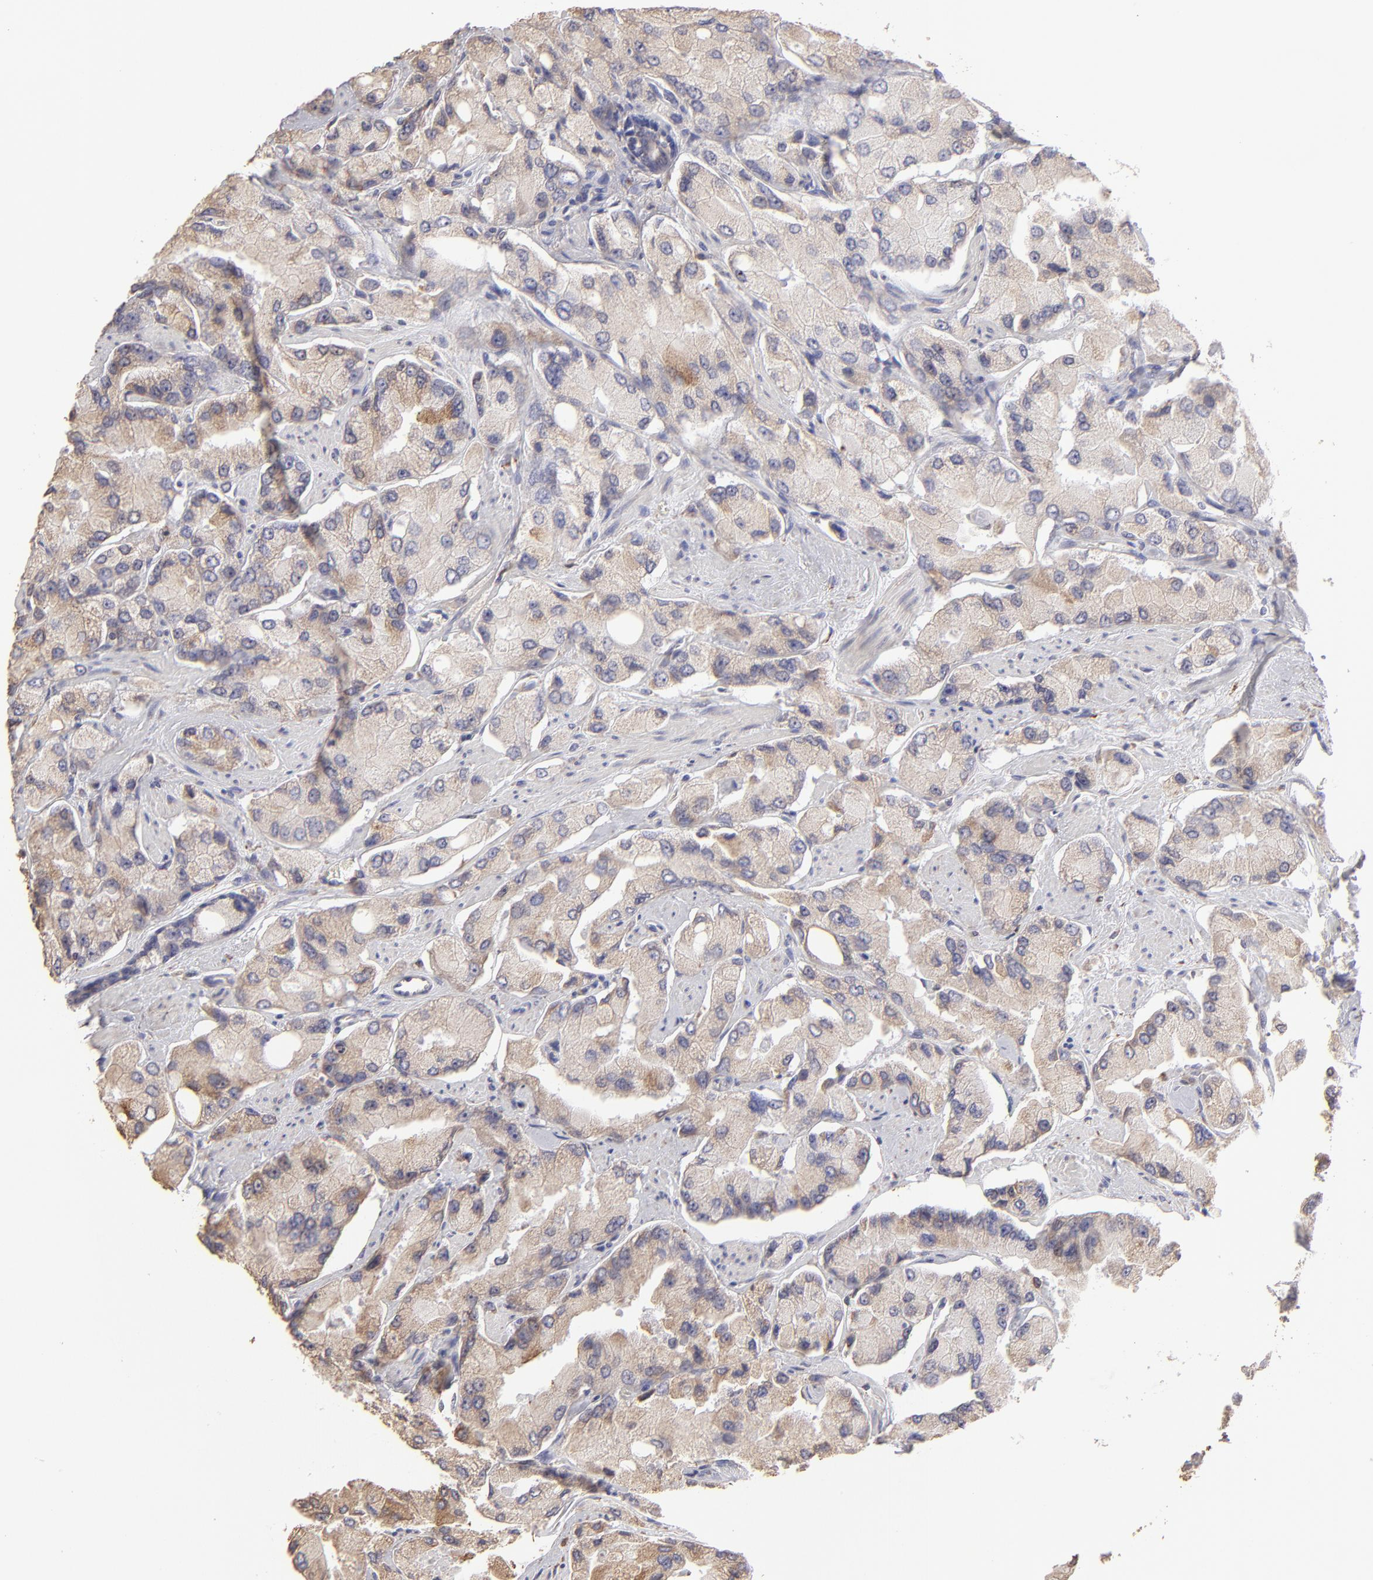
{"staining": {"intensity": "moderate", "quantity": ">75%", "location": "cytoplasmic/membranous"}, "tissue": "prostate cancer", "cell_type": "Tumor cells", "image_type": "cancer", "snomed": [{"axis": "morphology", "description": "Adenocarcinoma, High grade"}, {"axis": "topography", "description": "Prostate"}], "caption": "There is medium levels of moderate cytoplasmic/membranous expression in tumor cells of prostate high-grade adenocarcinoma, as demonstrated by immunohistochemical staining (brown color).", "gene": "CALR", "patient": {"sex": "male", "age": 58}}